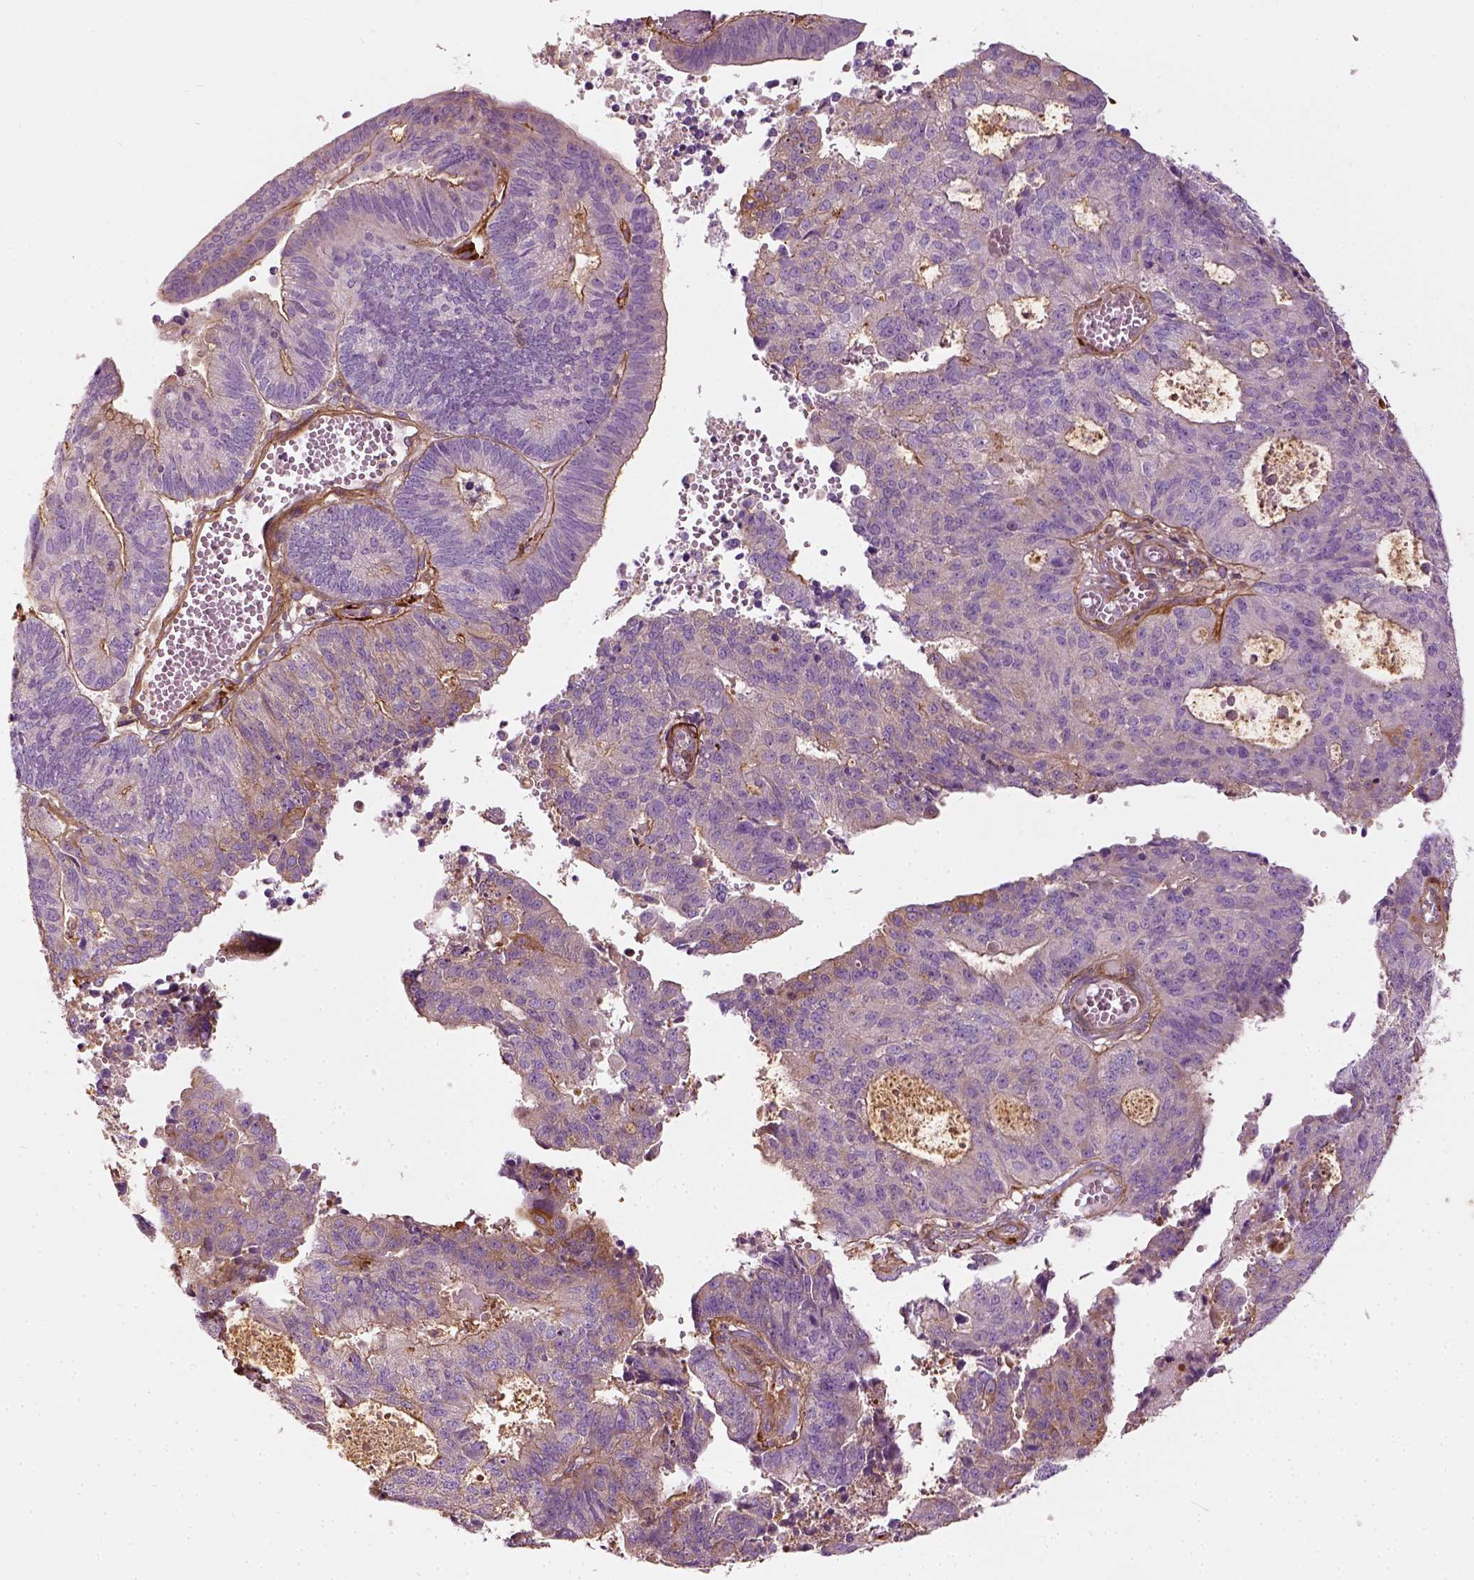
{"staining": {"intensity": "moderate", "quantity": "<25%", "location": "cytoplasmic/membranous"}, "tissue": "endometrial cancer", "cell_type": "Tumor cells", "image_type": "cancer", "snomed": [{"axis": "morphology", "description": "Adenocarcinoma, NOS"}, {"axis": "topography", "description": "Endometrium"}], "caption": "This is a micrograph of immunohistochemistry (IHC) staining of endometrial cancer (adenocarcinoma), which shows moderate staining in the cytoplasmic/membranous of tumor cells.", "gene": "COL6A2", "patient": {"sex": "female", "age": 82}}